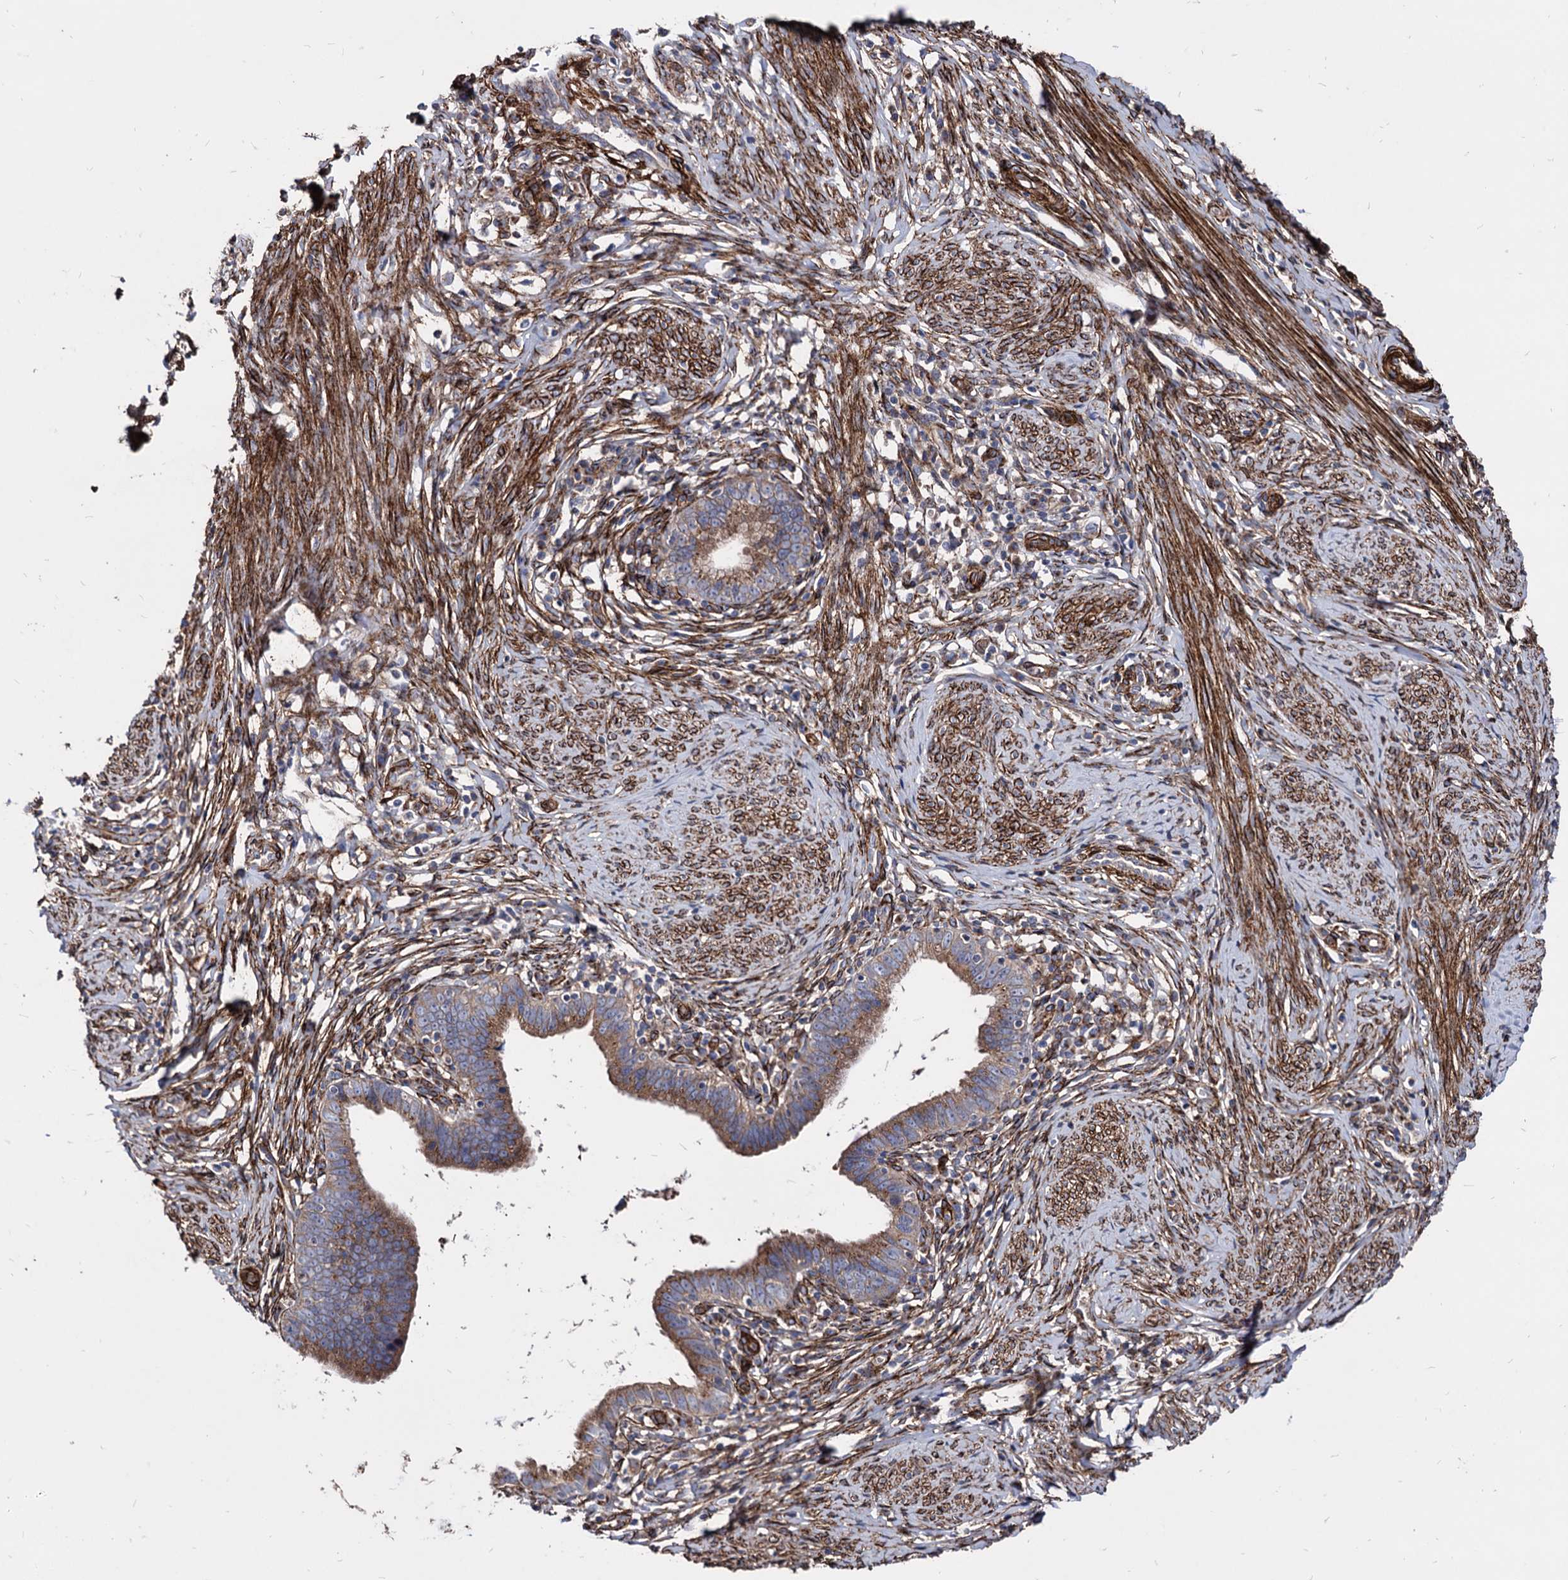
{"staining": {"intensity": "moderate", "quantity": "25%-75%", "location": "cytoplasmic/membranous"}, "tissue": "cervical cancer", "cell_type": "Tumor cells", "image_type": "cancer", "snomed": [{"axis": "morphology", "description": "Adenocarcinoma, NOS"}, {"axis": "topography", "description": "Cervix"}], "caption": "Immunohistochemical staining of human cervical cancer (adenocarcinoma) reveals medium levels of moderate cytoplasmic/membranous protein expression in about 25%-75% of tumor cells.", "gene": "WDR11", "patient": {"sex": "female", "age": 36}}